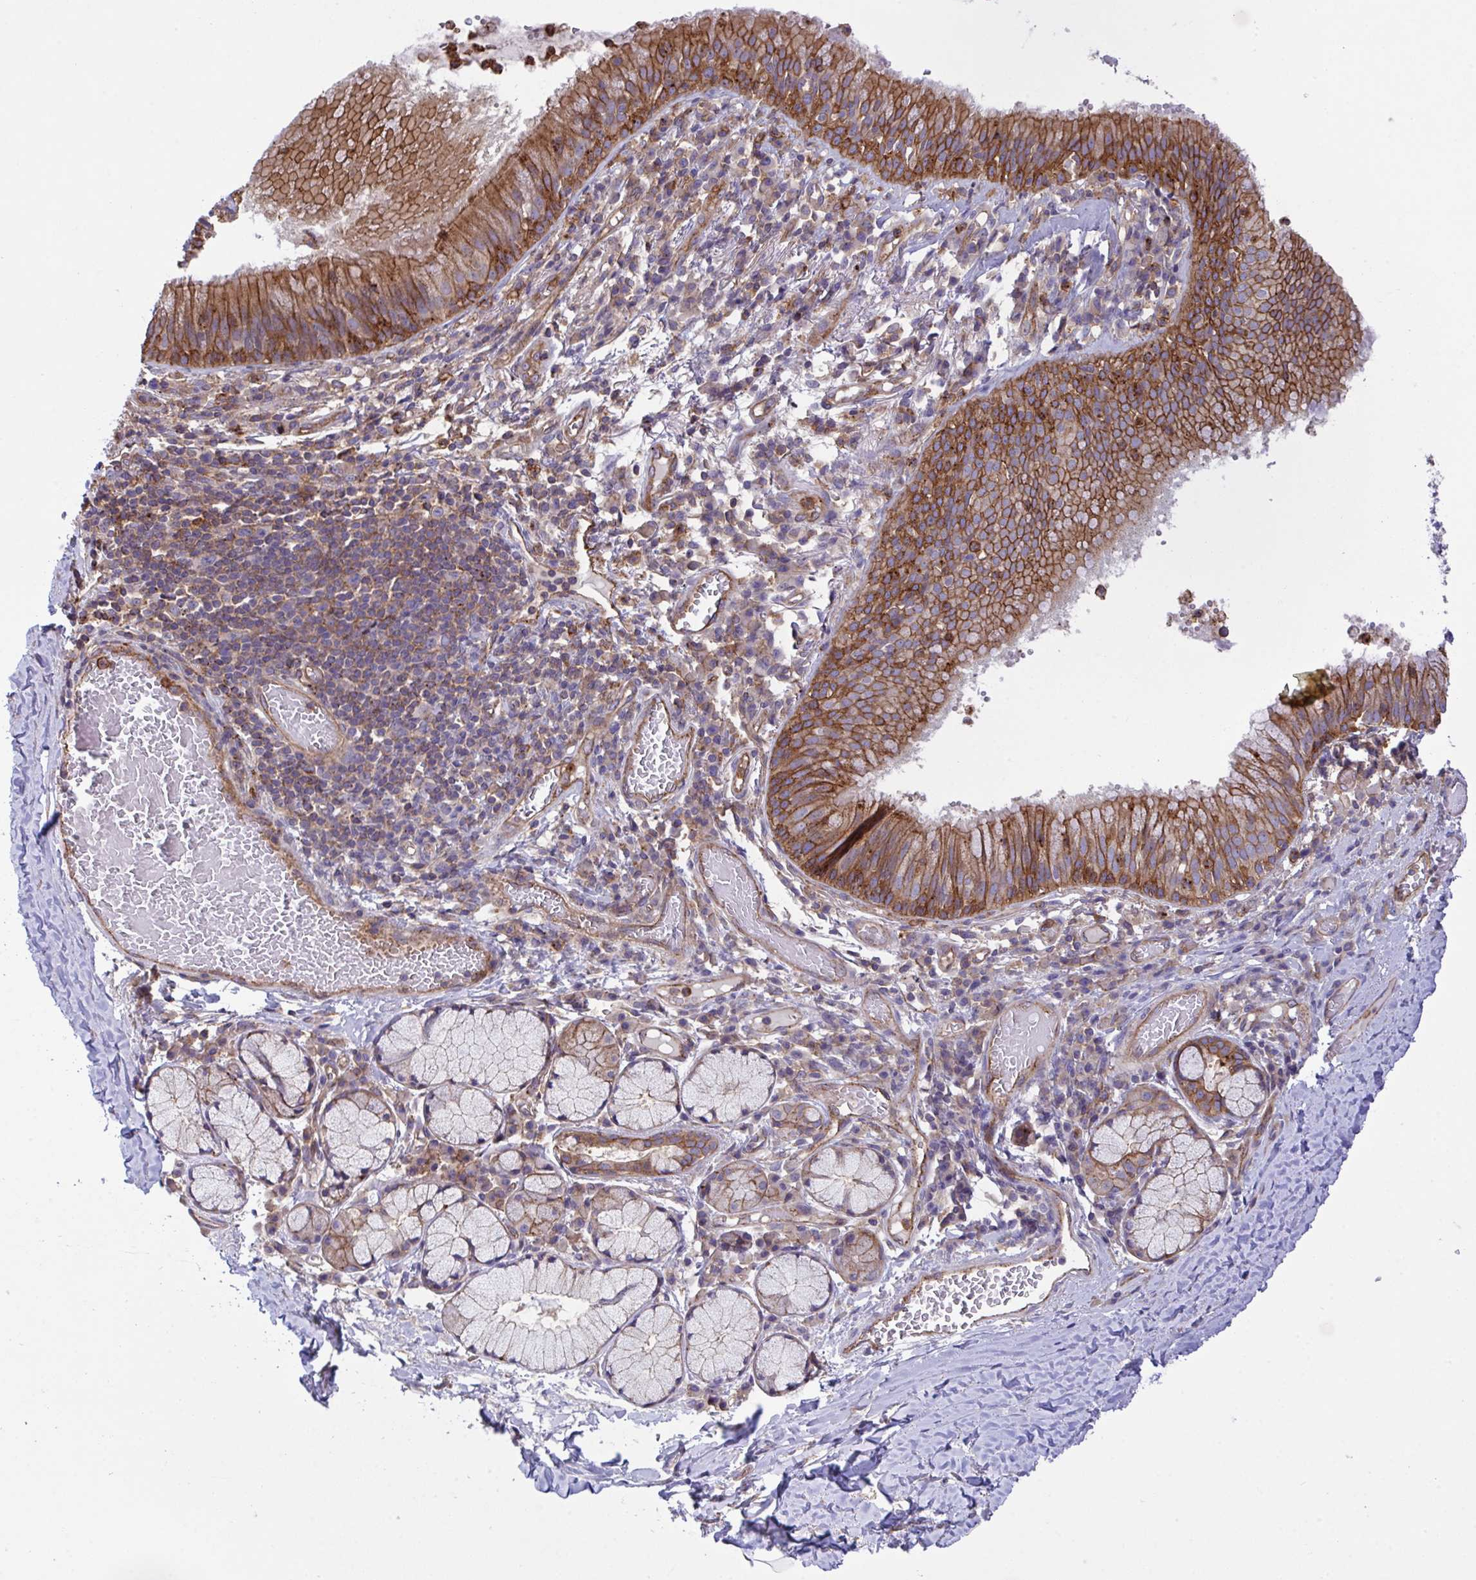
{"staining": {"intensity": "negative", "quantity": "none", "location": "none"}, "tissue": "soft tissue", "cell_type": "Fibroblasts", "image_type": "normal", "snomed": [{"axis": "morphology", "description": "Normal tissue, NOS"}, {"axis": "topography", "description": "Cartilage tissue"}, {"axis": "topography", "description": "Bronchus"}], "caption": "The micrograph shows no staining of fibroblasts in normal soft tissue. Nuclei are stained in blue.", "gene": "C4orf36", "patient": {"sex": "male", "age": 56}}